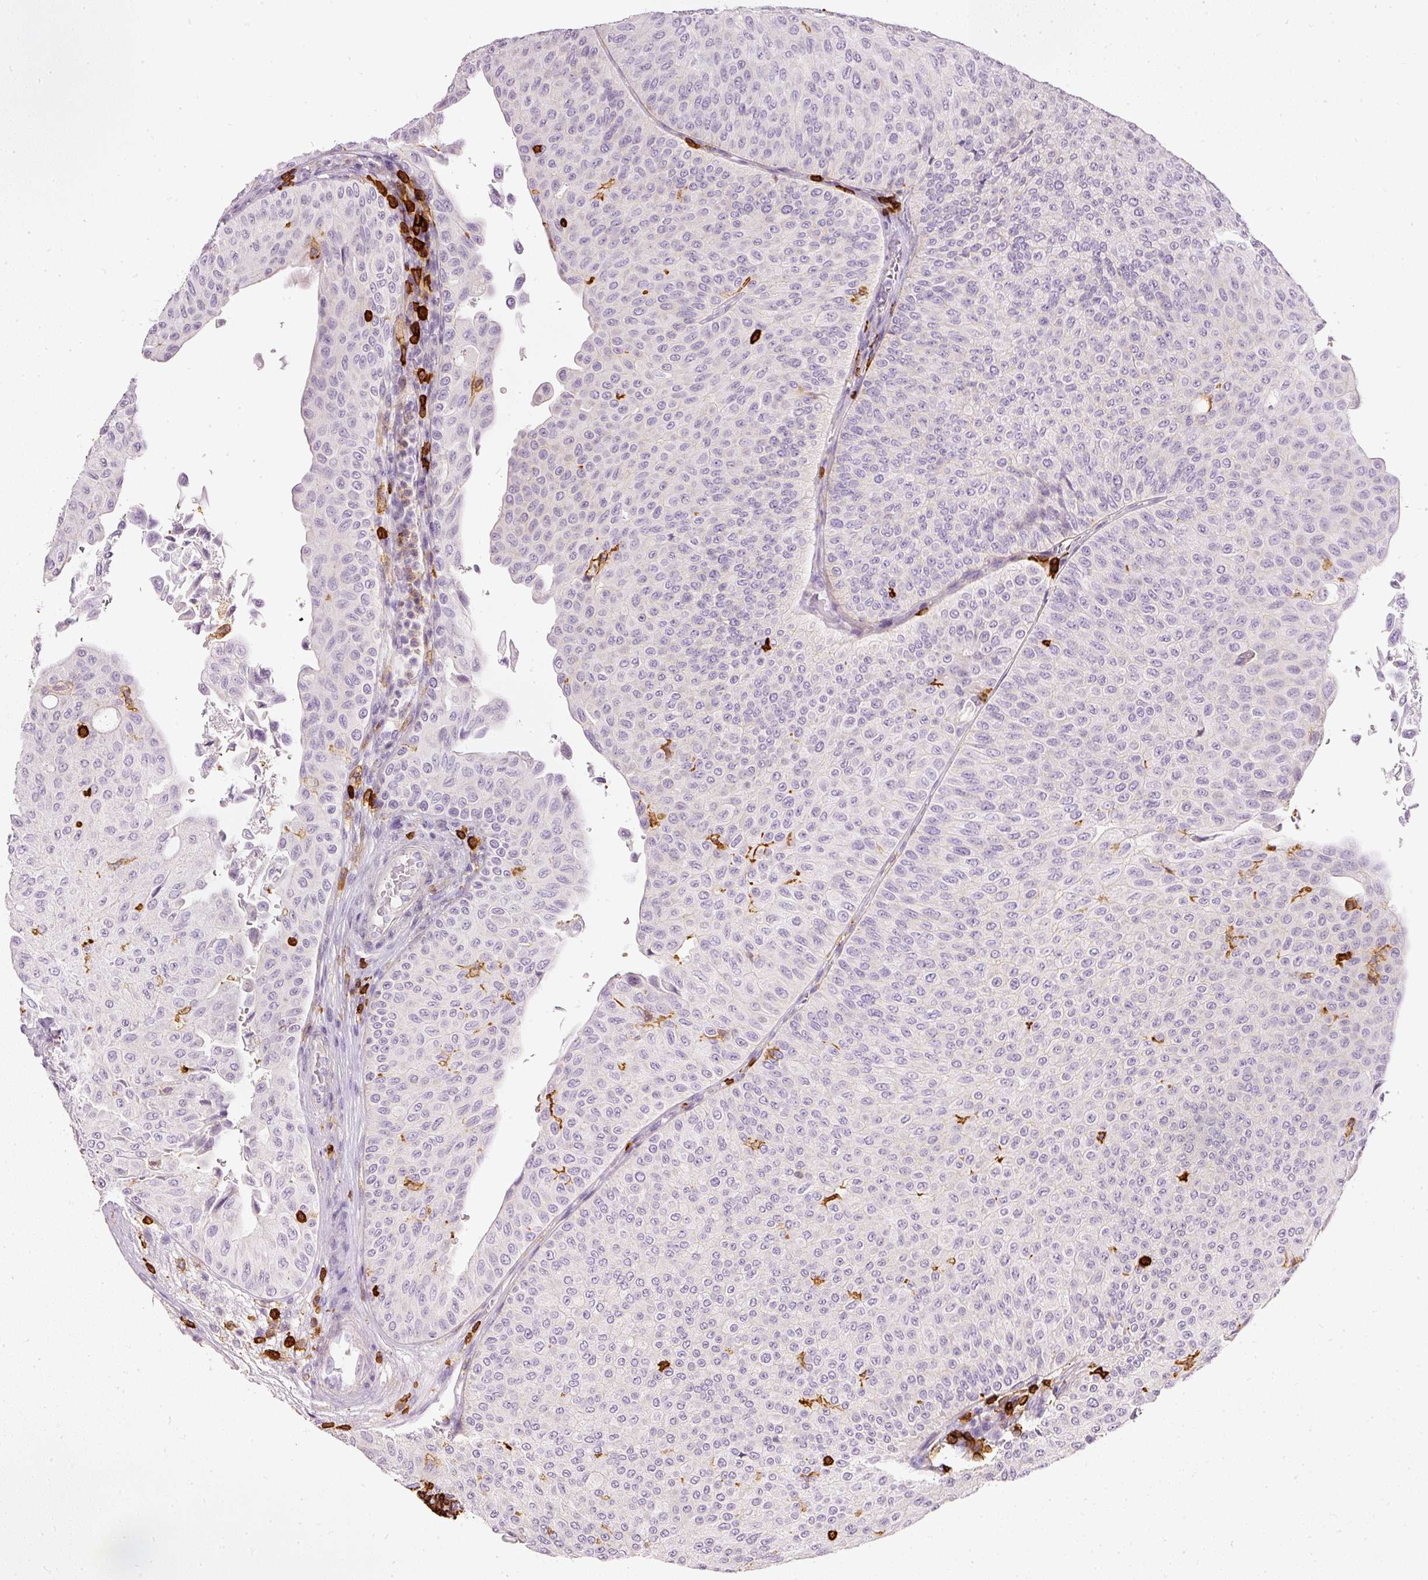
{"staining": {"intensity": "negative", "quantity": "none", "location": "none"}, "tissue": "urothelial cancer", "cell_type": "Tumor cells", "image_type": "cancer", "snomed": [{"axis": "morphology", "description": "Urothelial carcinoma, NOS"}, {"axis": "topography", "description": "Urinary bladder"}], "caption": "Immunohistochemical staining of human urothelial cancer shows no significant staining in tumor cells.", "gene": "EVL", "patient": {"sex": "male", "age": 59}}